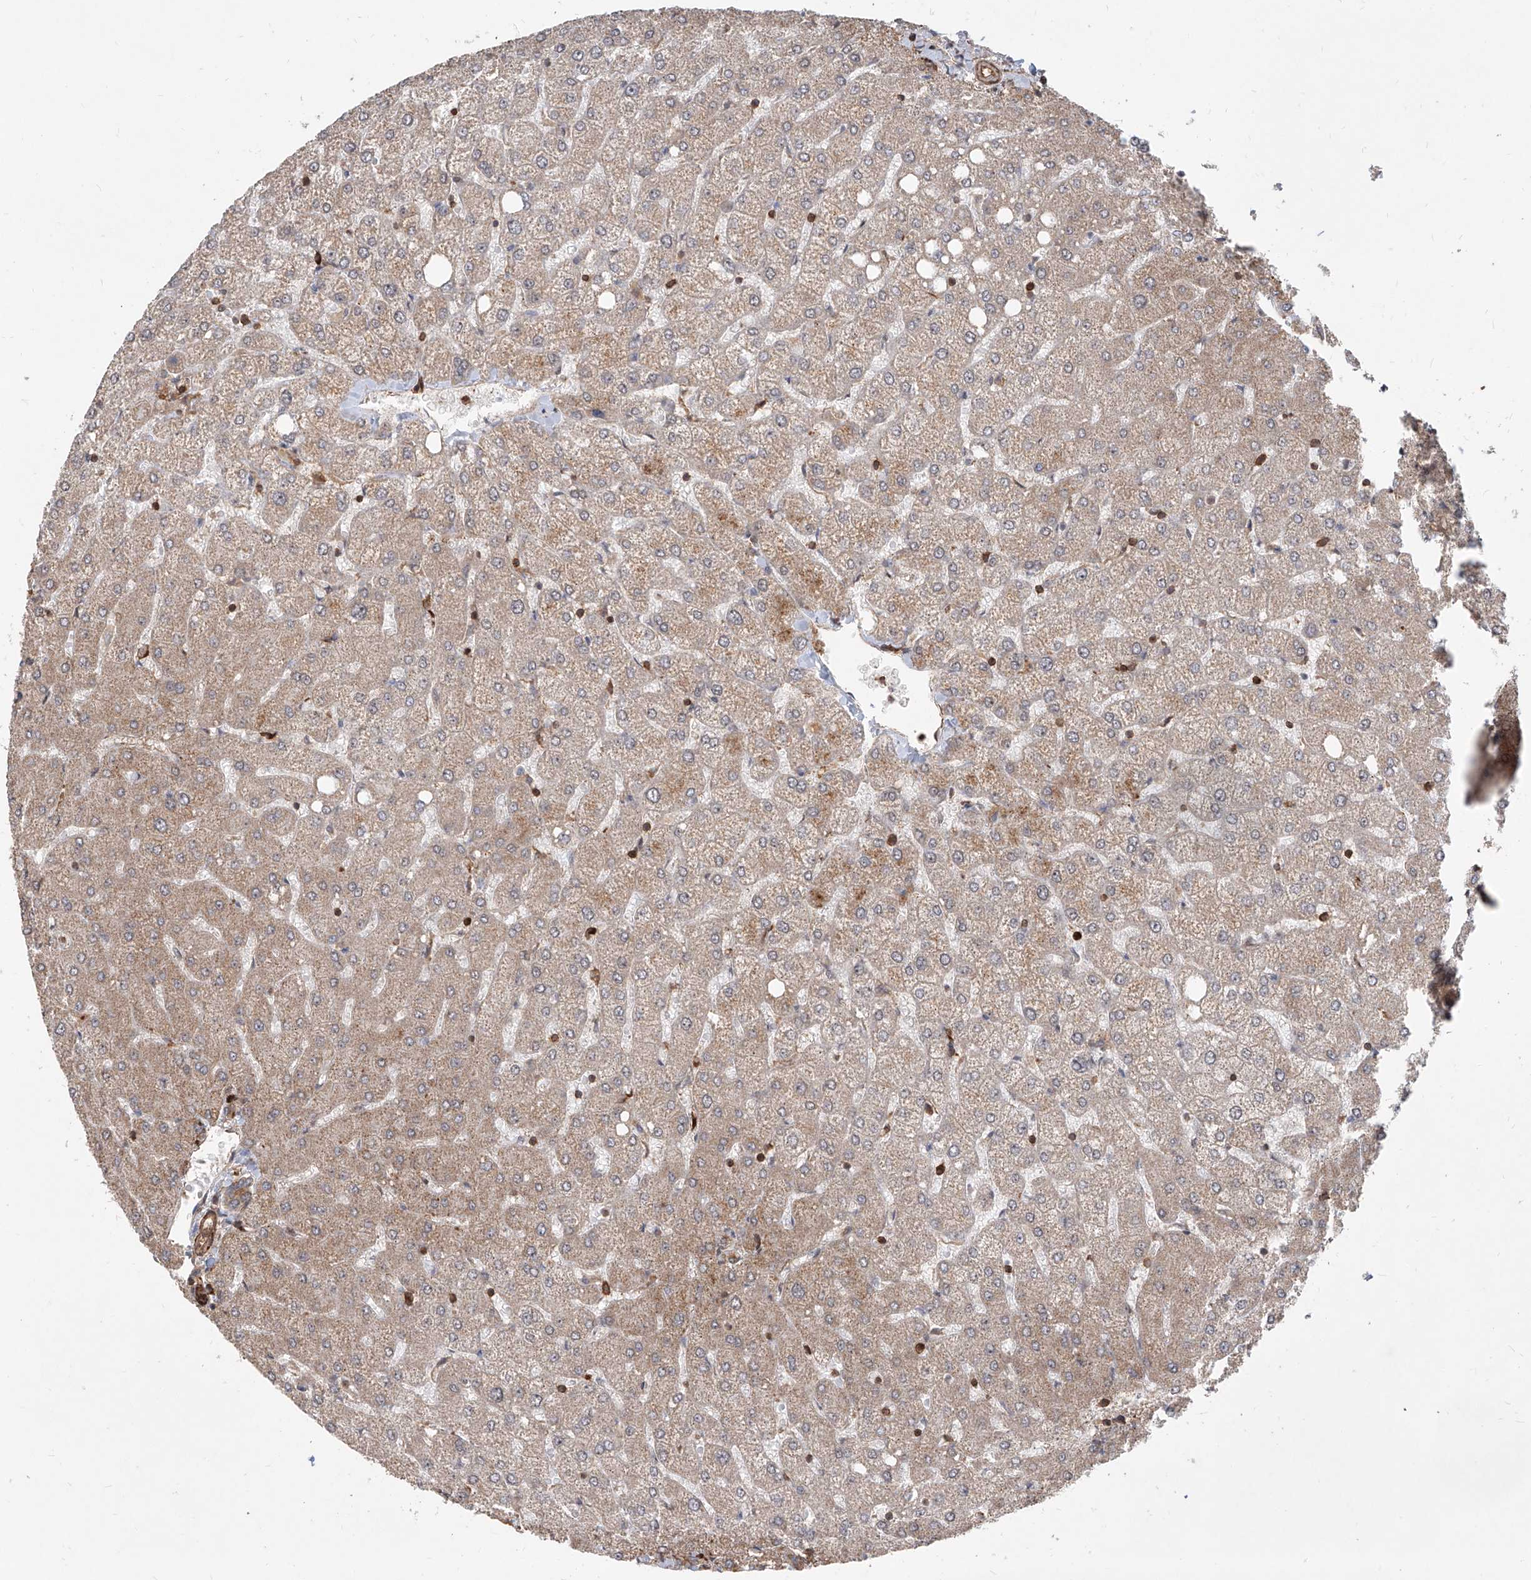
{"staining": {"intensity": "moderate", "quantity": ">75%", "location": "cytoplasmic/membranous"}, "tissue": "liver", "cell_type": "Cholangiocytes", "image_type": "normal", "snomed": [{"axis": "morphology", "description": "Normal tissue, NOS"}, {"axis": "topography", "description": "Liver"}], "caption": "Brown immunohistochemical staining in benign human liver exhibits moderate cytoplasmic/membranous expression in about >75% of cholangiocytes. Immunohistochemistry (ihc) stains the protein of interest in brown and the nuclei are stained blue.", "gene": "MAGED2", "patient": {"sex": "female", "age": 54}}